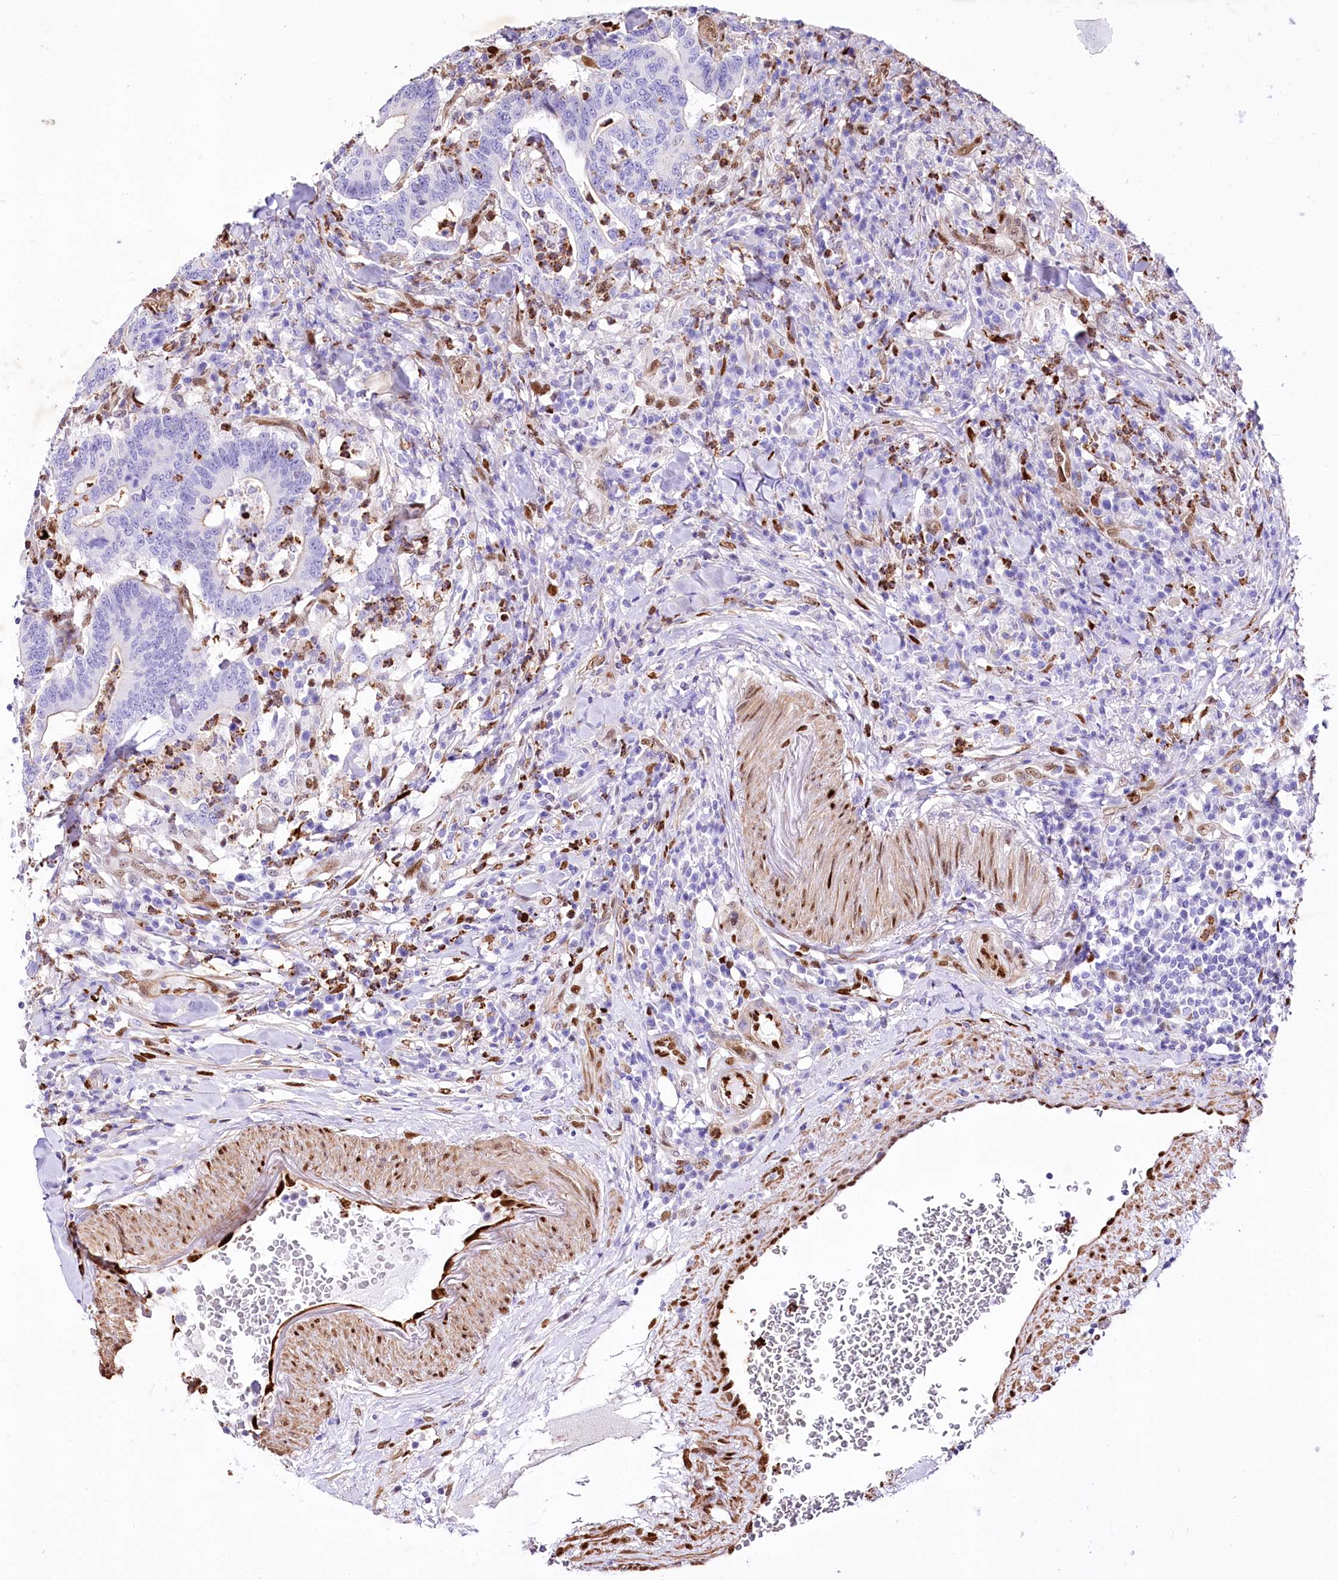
{"staining": {"intensity": "negative", "quantity": "none", "location": "none"}, "tissue": "colorectal cancer", "cell_type": "Tumor cells", "image_type": "cancer", "snomed": [{"axis": "morphology", "description": "Adenocarcinoma, NOS"}, {"axis": "topography", "description": "Colon"}], "caption": "The IHC image has no significant staining in tumor cells of colorectal cancer tissue.", "gene": "PTMS", "patient": {"sex": "female", "age": 66}}